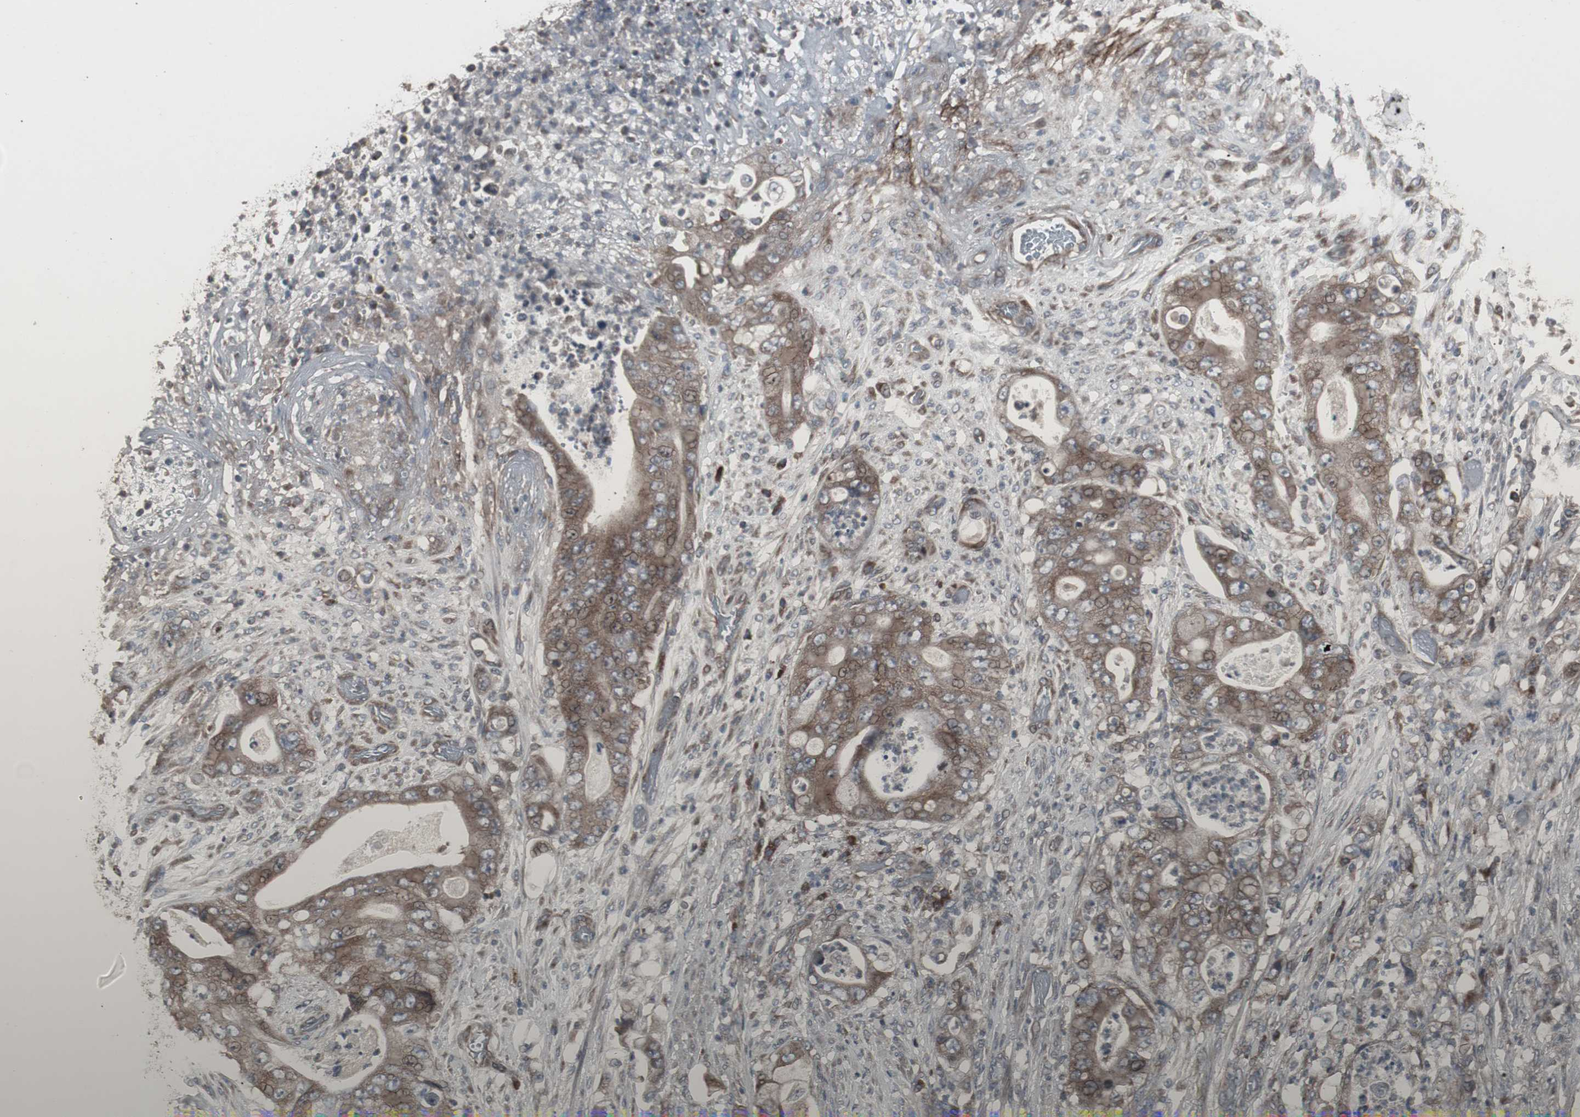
{"staining": {"intensity": "moderate", "quantity": ">75%", "location": "cytoplasmic/membranous"}, "tissue": "stomach cancer", "cell_type": "Tumor cells", "image_type": "cancer", "snomed": [{"axis": "morphology", "description": "Adenocarcinoma, NOS"}, {"axis": "topography", "description": "Stomach"}], "caption": "High-magnification brightfield microscopy of adenocarcinoma (stomach) stained with DAB (brown) and counterstained with hematoxylin (blue). tumor cells exhibit moderate cytoplasmic/membranous positivity is present in about>75% of cells.", "gene": "SSTR2", "patient": {"sex": "female", "age": 73}}